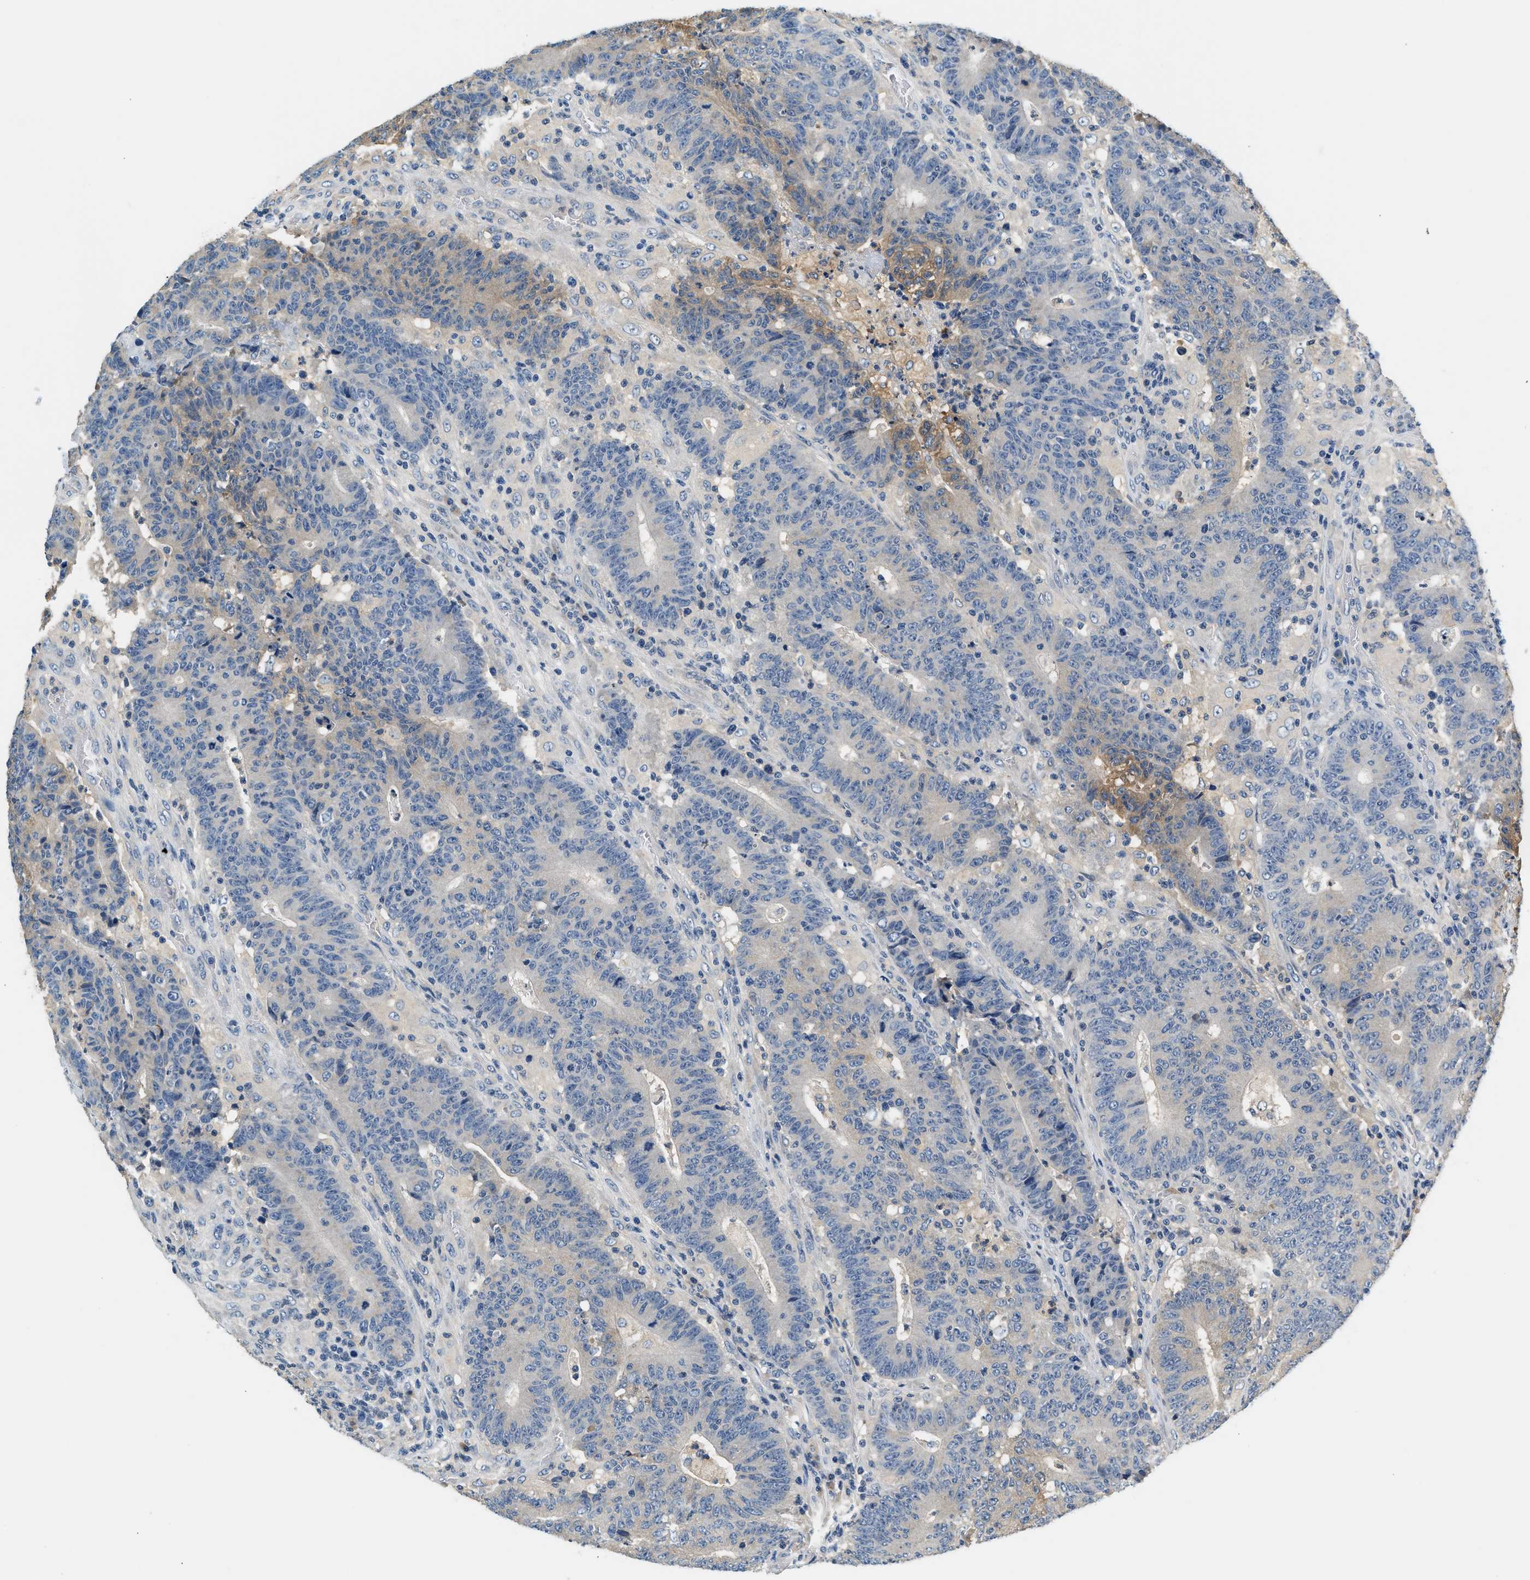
{"staining": {"intensity": "moderate", "quantity": "<25%", "location": "cytoplasmic/membranous"}, "tissue": "colorectal cancer", "cell_type": "Tumor cells", "image_type": "cancer", "snomed": [{"axis": "morphology", "description": "Normal tissue, NOS"}, {"axis": "morphology", "description": "Adenocarcinoma, NOS"}, {"axis": "topography", "description": "Colon"}], "caption": "A low amount of moderate cytoplasmic/membranous positivity is seen in about <25% of tumor cells in colorectal cancer tissue. (DAB (3,3'-diaminobenzidine) IHC with brightfield microscopy, high magnification).", "gene": "SLC35E1", "patient": {"sex": "female", "age": 75}}